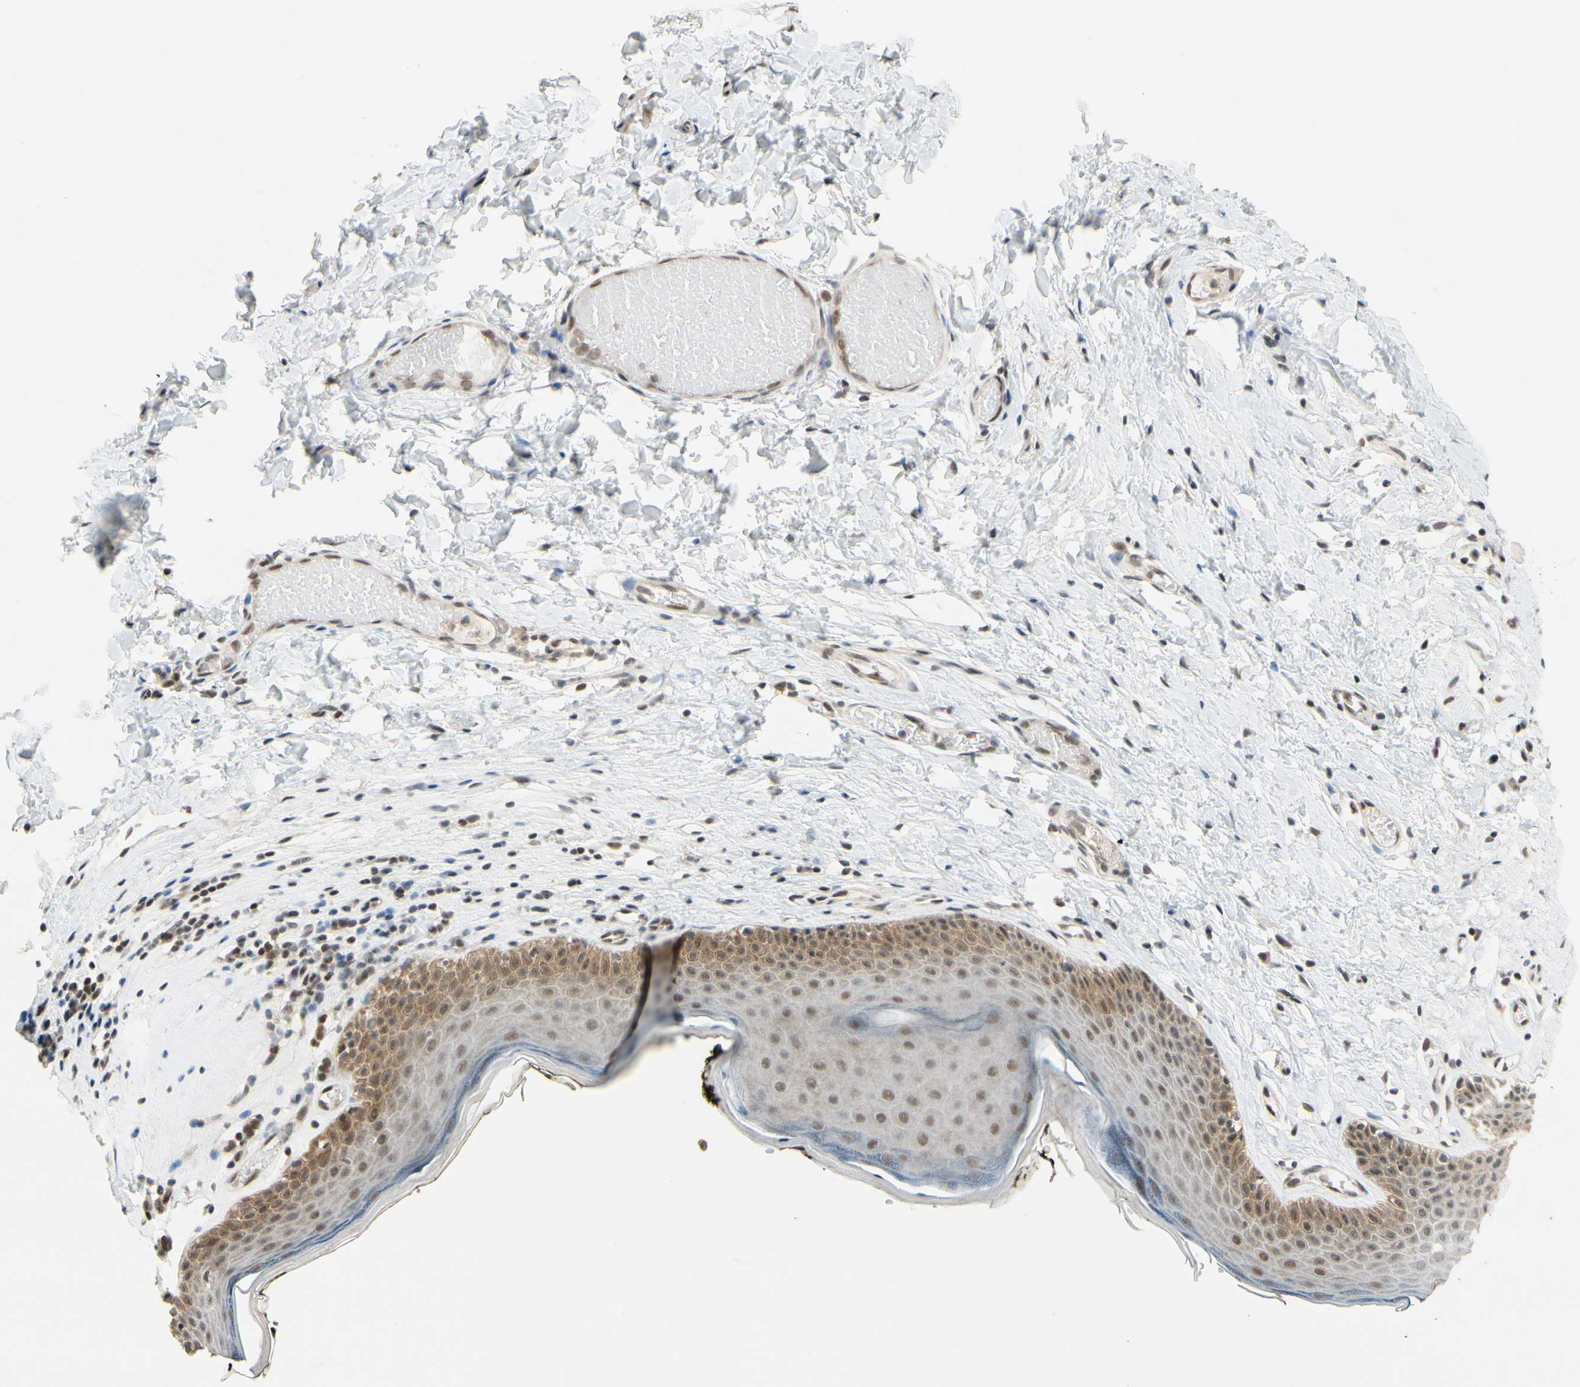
{"staining": {"intensity": "weak", "quantity": ">75%", "location": "cytoplasmic/membranous,nuclear"}, "tissue": "skin", "cell_type": "Epidermal cells", "image_type": "normal", "snomed": [{"axis": "morphology", "description": "Normal tissue, NOS"}, {"axis": "morphology", "description": "Inflammation, NOS"}, {"axis": "topography", "description": "Vulva"}], "caption": "Skin stained with immunohistochemistry exhibits weak cytoplasmic/membranous,nuclear positivity in about >75% of epidermal cells.", "gene": "TAF4", "patient": {"sex": "female", "age": 84}}